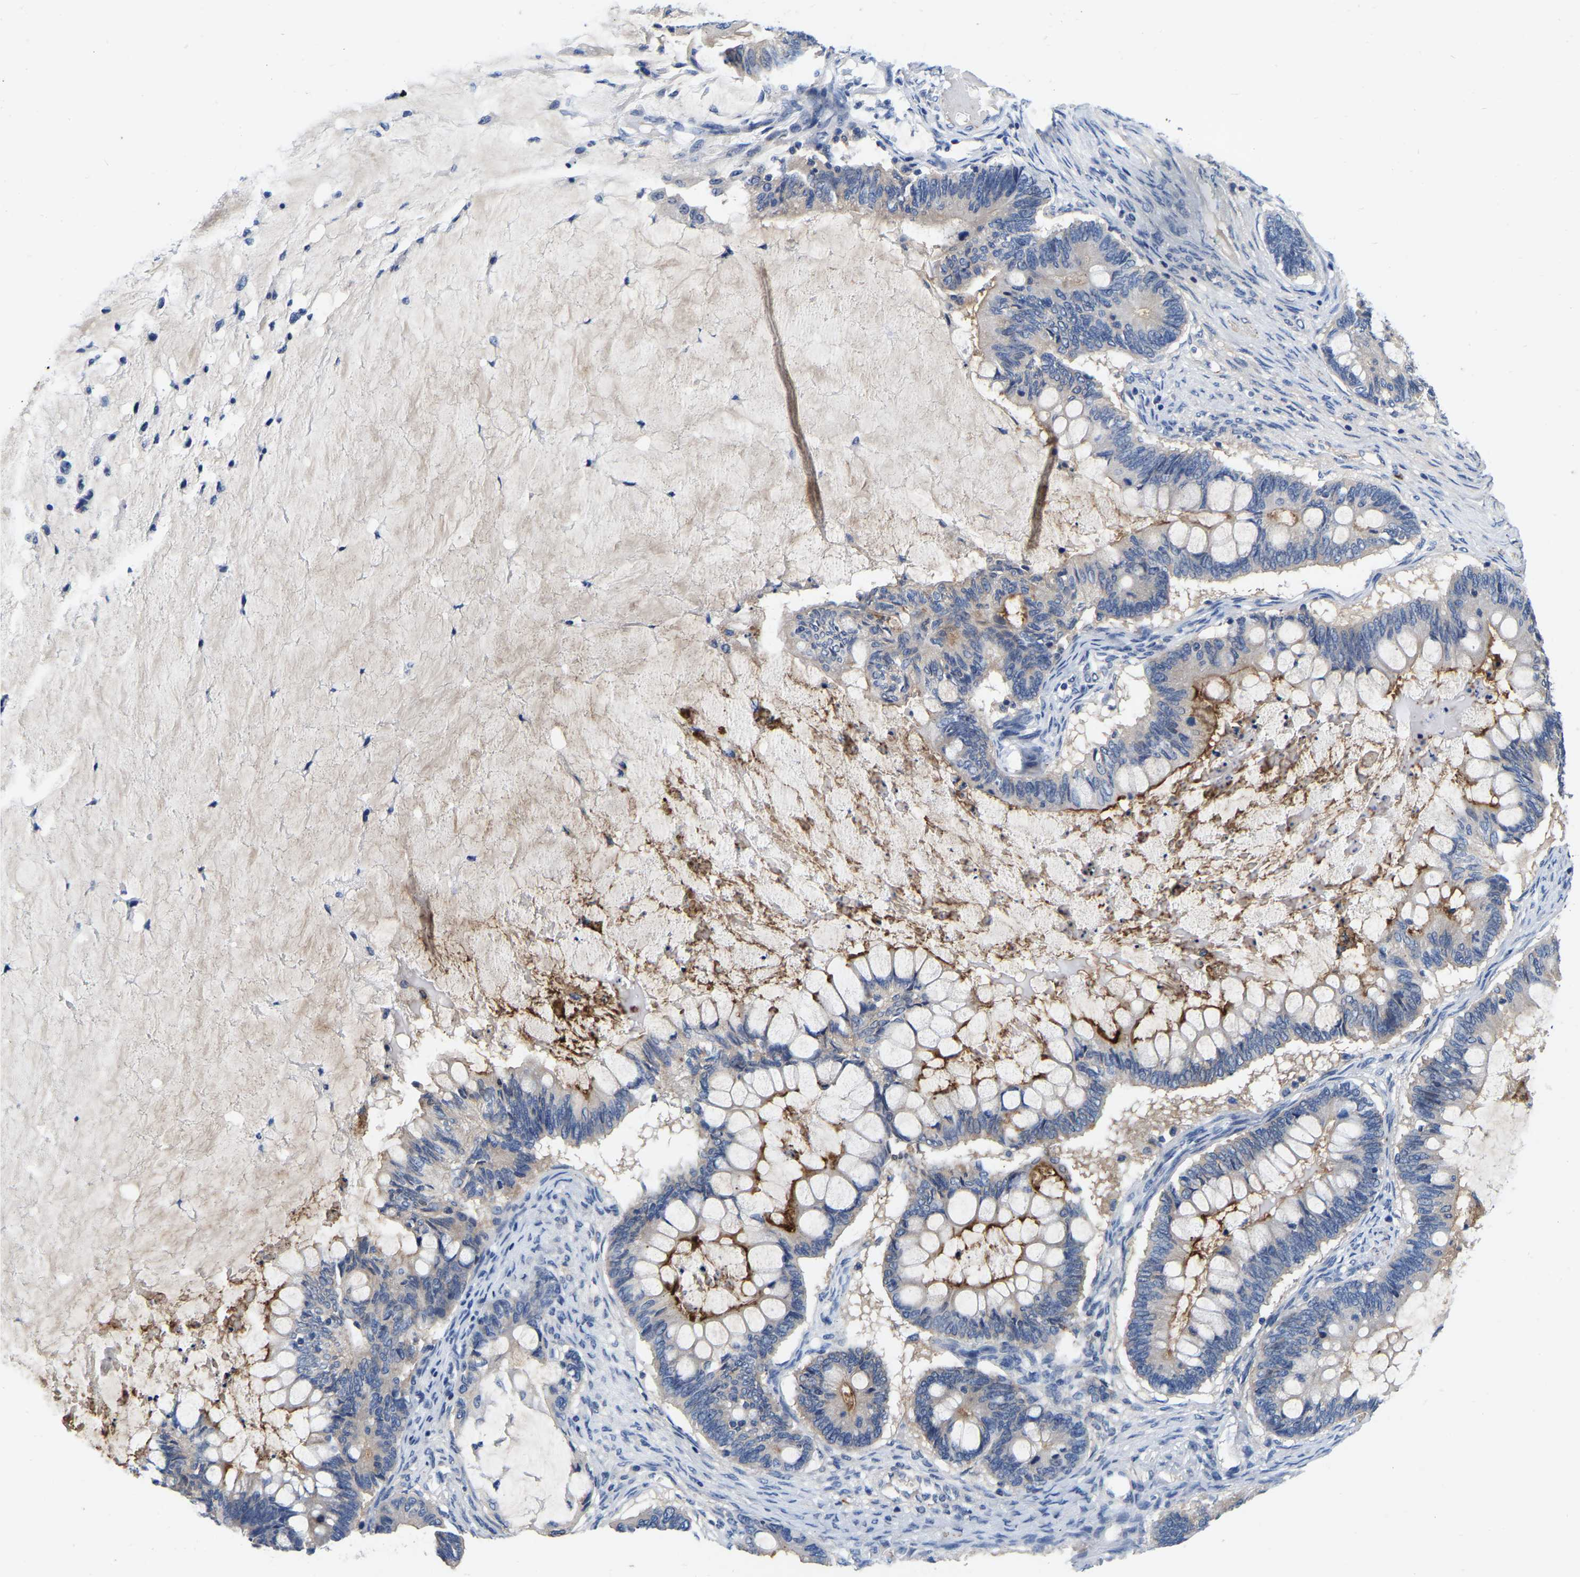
{"staining": {"intensity": "strong", "quantity": "<25%", "location": "cytoplasmic/membranous"}, "tissue": "ovarian cancer", "cell_type": "Tumor cells", "image_type": "cancer", "snomed": [{"axis": "morphology", "description": "Cystadenocarcinoma, mucinous, NOS"}, {"axis": "topography", "description": "Ovary"}], "caption": "Ovarian cancer tissue shows strong cytoplasmic/membranous staining in approximately <25% of tumor cells, visualized by immunohistochemistry.", "gene": "RAB27B", "patient": {"sex": "female", "age": 61}}